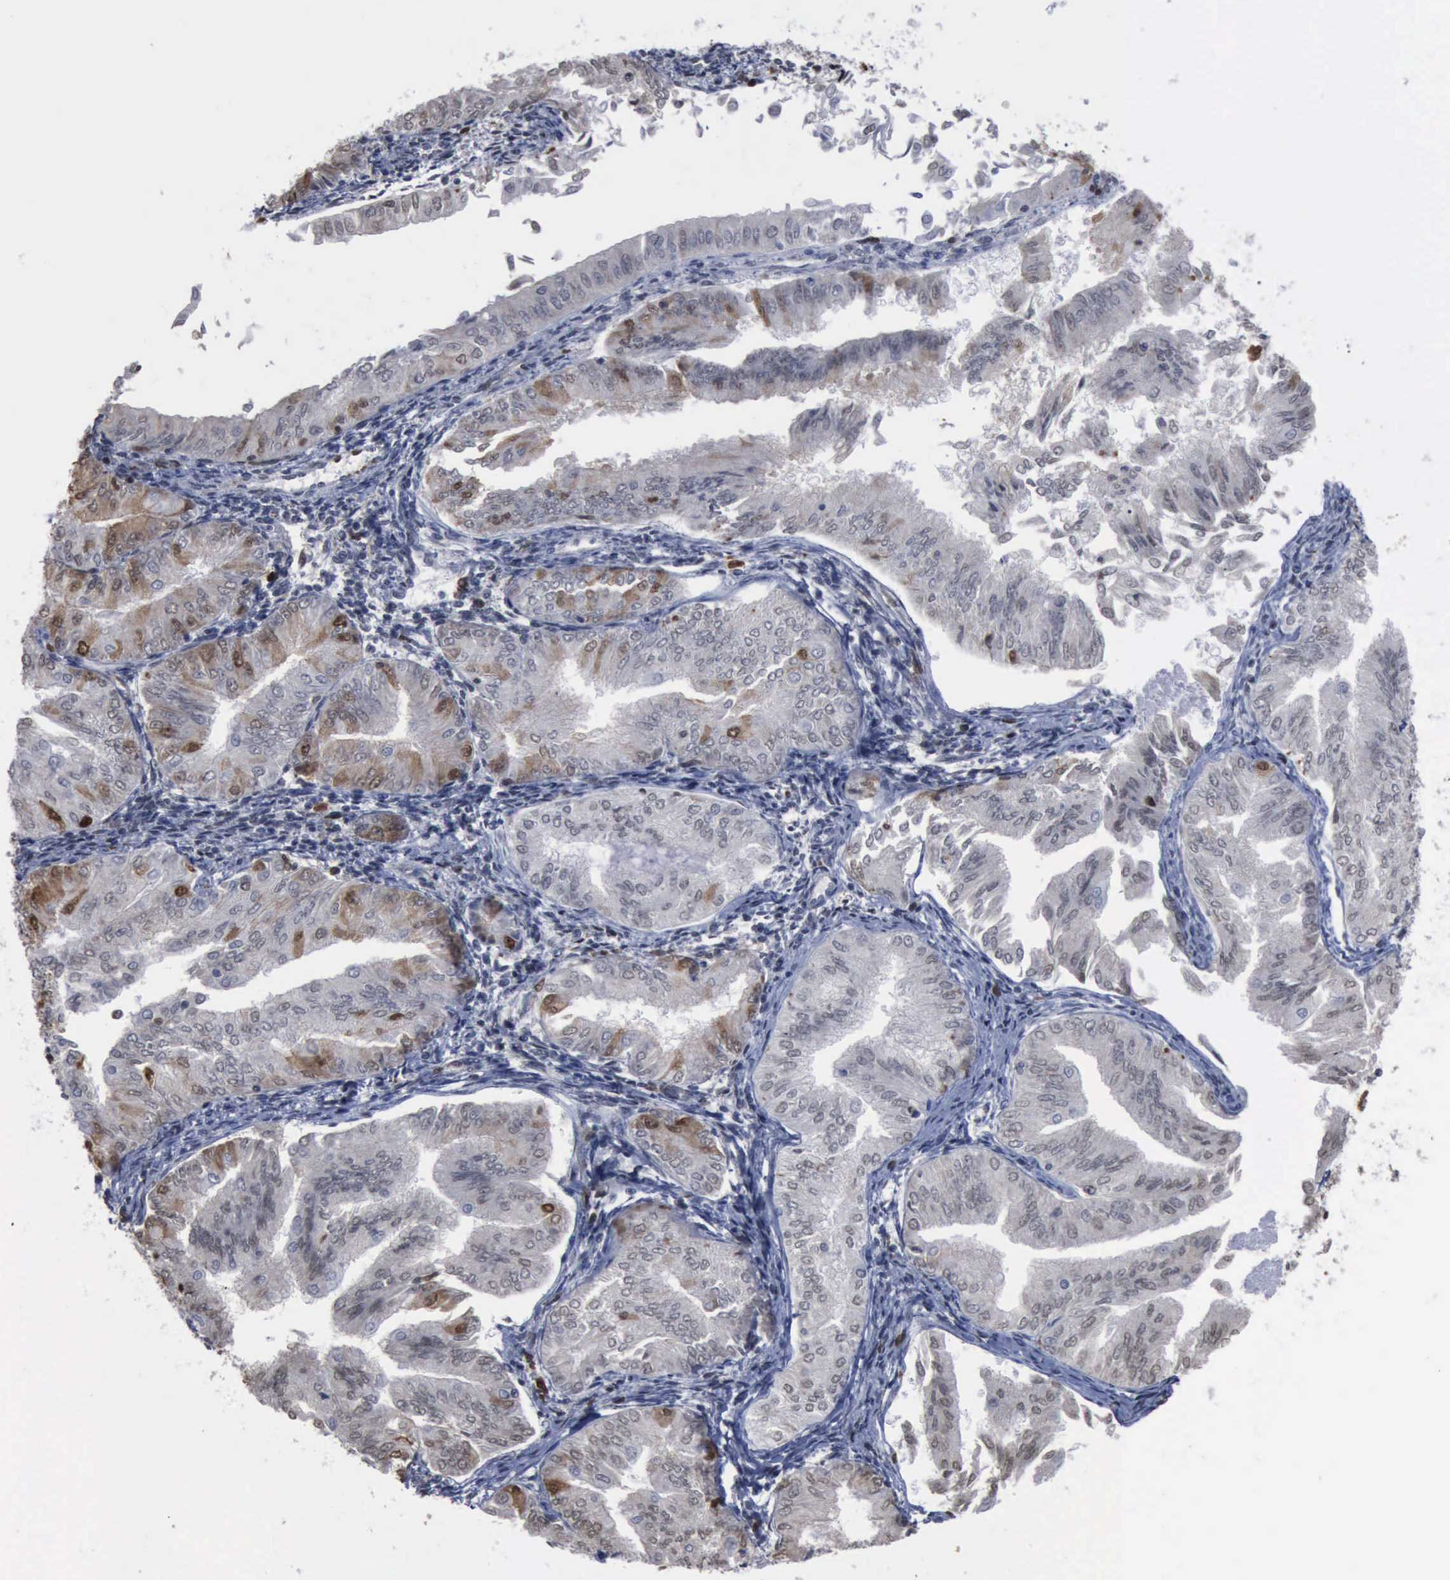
{"staining": {"intensity": "moderate", "quantity": "25%-75%", "location": "nuclear"}, "tissue": "endometrial cancer", "cell_type": "Tumor cells", "image_type": "cancer", "snomed": [{"axis": "morphology", "description": "Adenocarcinoma, NOS"}, {"axis": "topography", "description": "Endometrium"}], "caption": "There is medium levels of moderate nuclear positivity in tumor cells of endometrial cancer, as demonstrated by immunohistochemical staining (brown color).", "gene": "PCNA", "patient": {"sex": "female", "age": 53}}